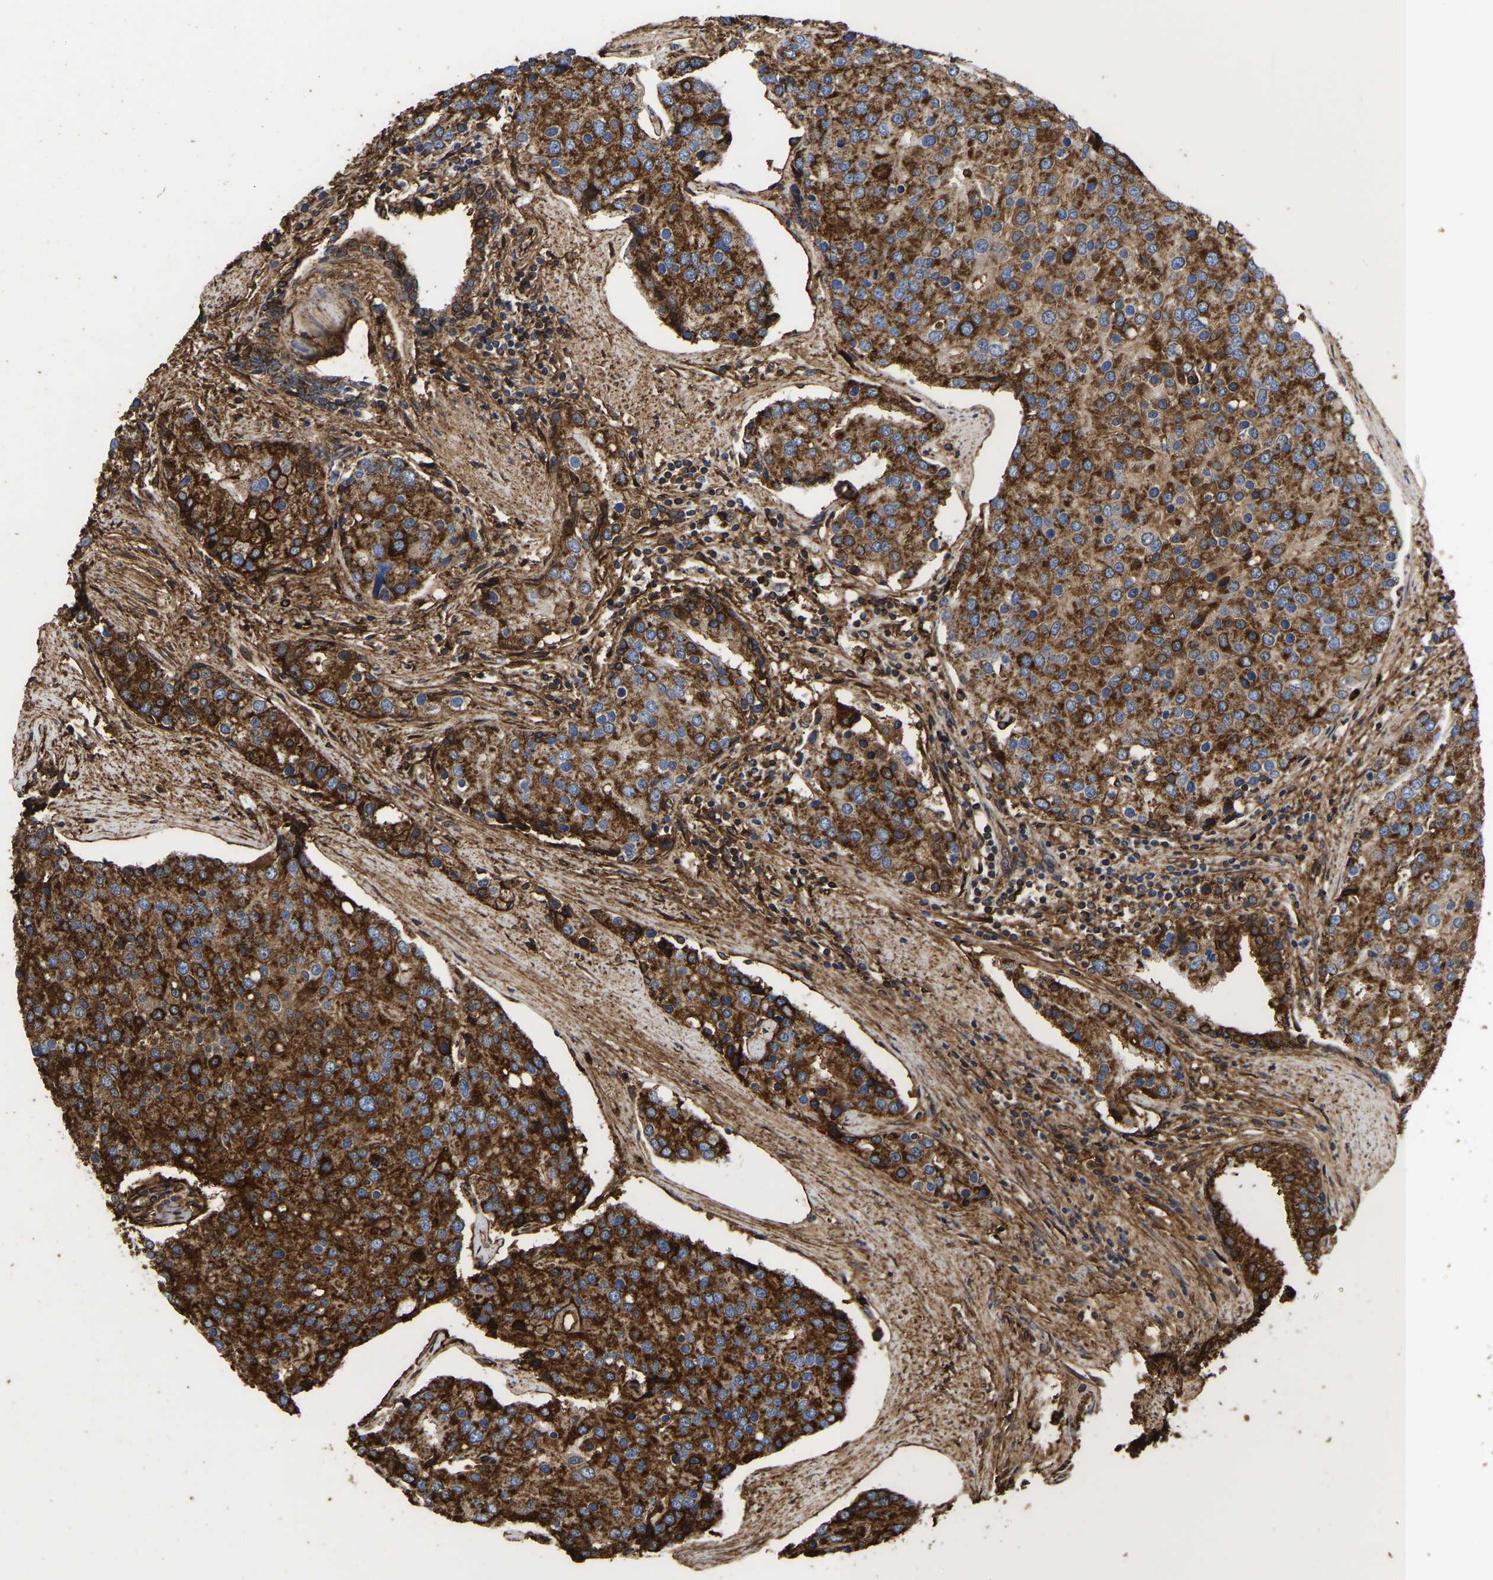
{"staining": {"intensity": "strong", "quantity": ">75%", "location": "cytoplasmic/membranous"}, "tissue": "prostate cancer", "cell_type": "Tumor cells", "image_type": "cancer", "snomed": [{"axis": "morphology", "description": "Adenocarcinoma, High grade"}, {"axis": "topography", "description": "Prostate"}], "caption": "Protein analysis of high-grade adenocarcinoma (prostate) tissue exhibits strong cytoplasmic/membranous positivity in about >75% of tumor cells. Using DAB (3,3'-diaminobenzidine) (brown) and hematoxylin (blue) stains, captured at high magnification using brightfield microscopy.", "gene": "LIF", "patient": {"sex": "male", "age": 50}}